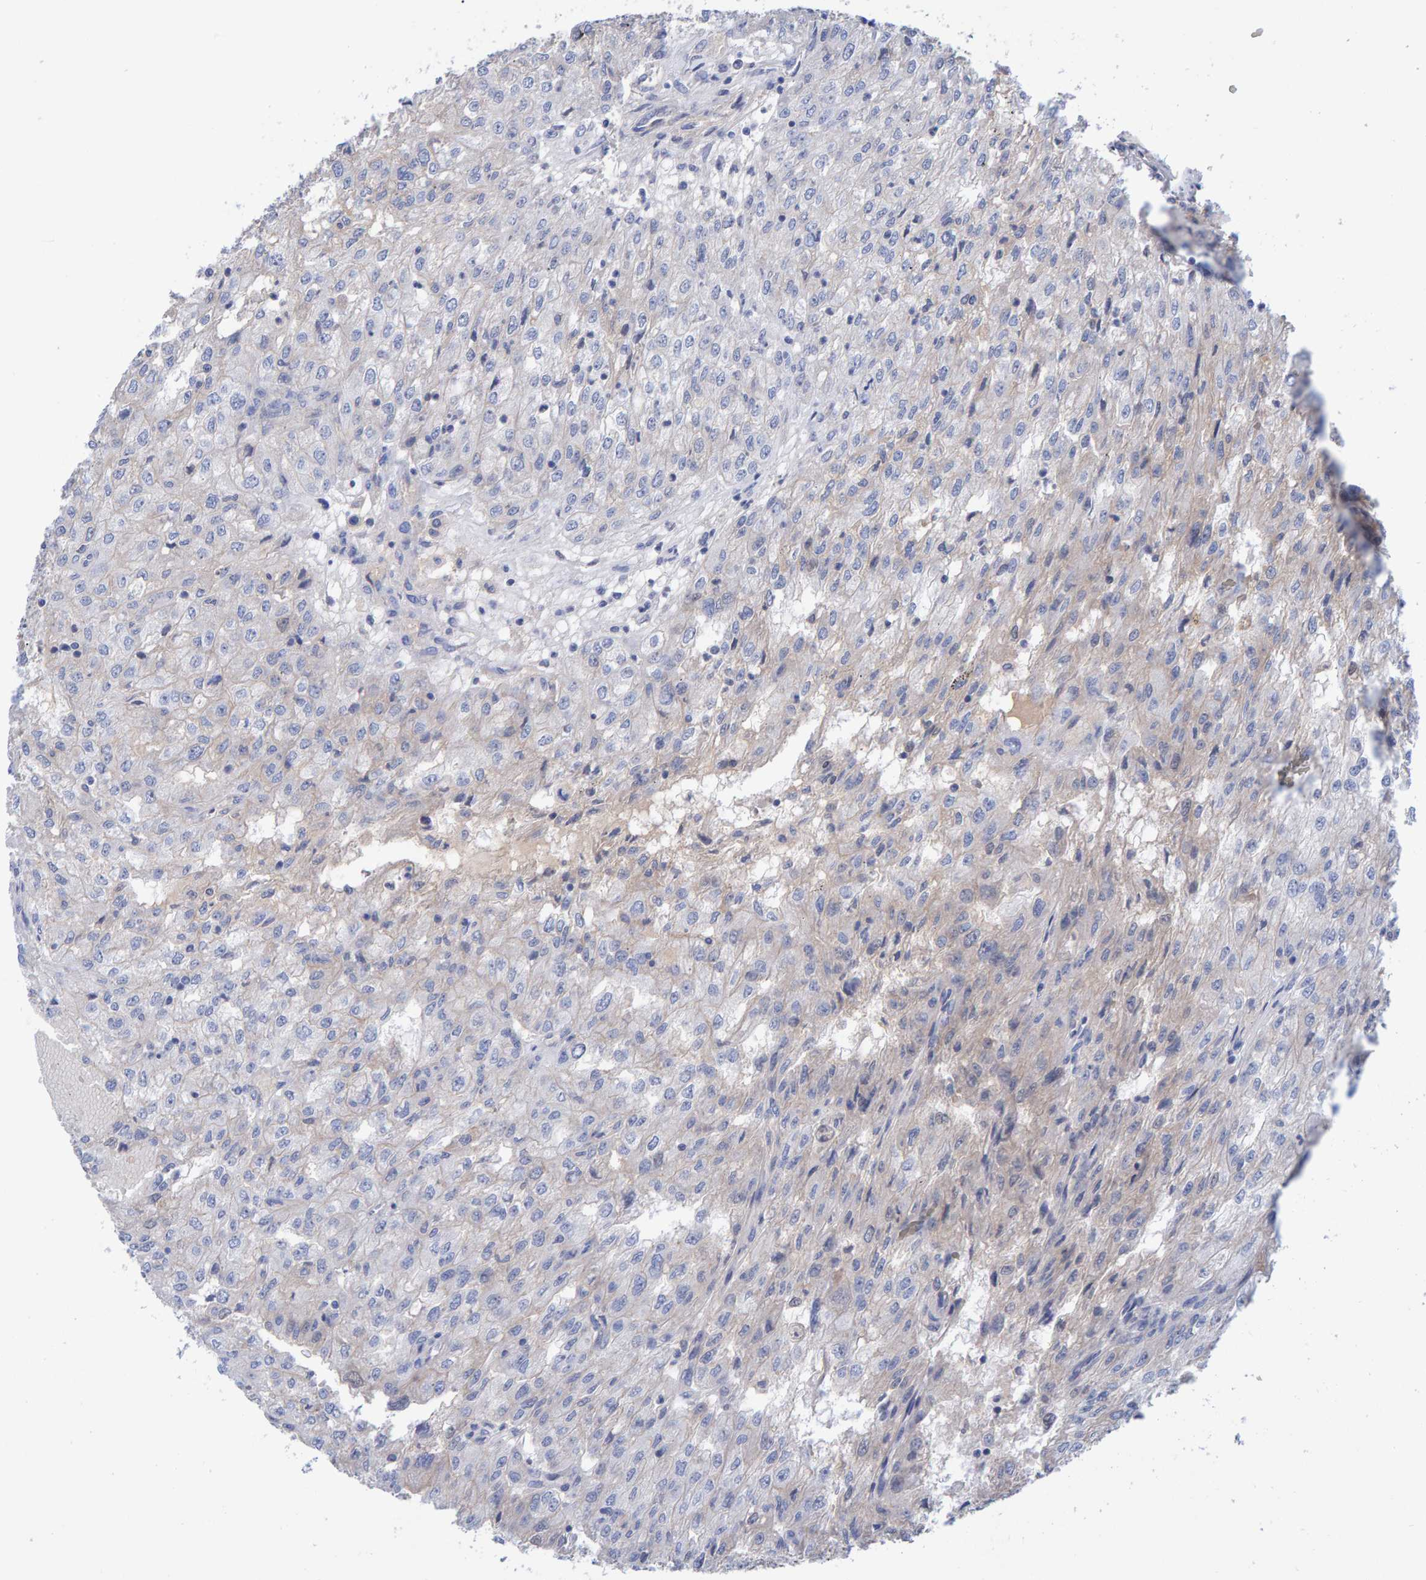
{"staining": {"intensity": "negative", "quantity": "none", "location": "none"}, "tissue": "renal cancer", "cell_type": "Tumor cells", "image_type": "cancer", "snomed": [{"axis": "morphology", "description": "Adenocarcinoma, NOS"}, {"axis": "topography", "description": "Kidney"}], "caption": "Adenocarcinoma (renal) was stained to show a protein in brown. There is no significant expression in tumor cells. The staining is performed using DAB brown chromogen with nuclei counter-stained in using hematoxylin.", "gene": "EFR3A", "patient": {"sex": "female", "age": 54}}